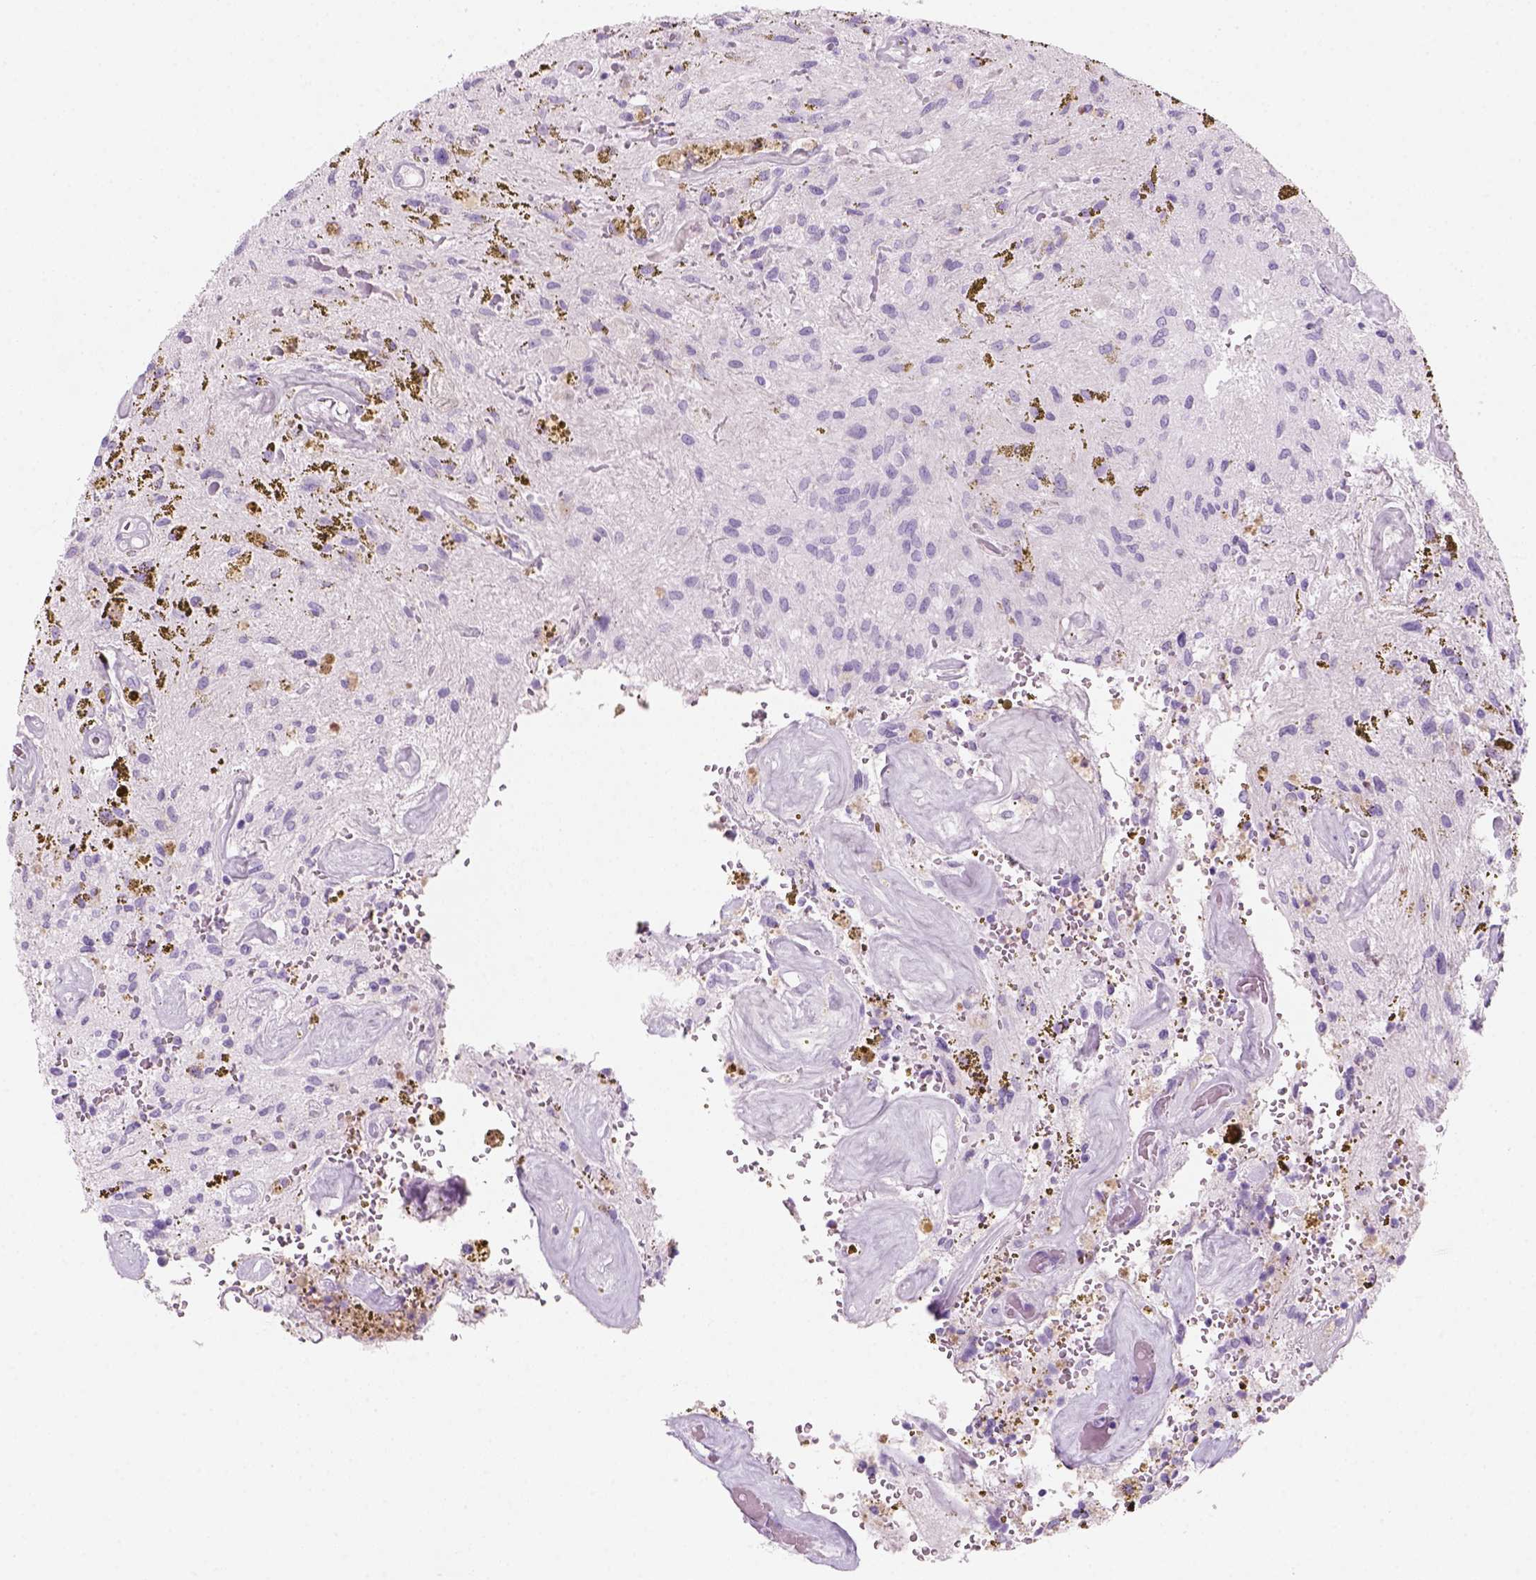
{"staining": {"intensity": "negative", "quantity": "none", "location": "none"}, "tissue": "glioma", "cell_type": "Tumor cells", "image_type": "cancer", "snomed": [{"axis": "morphology", "description": "Glioma, malignant, Low grade"}, {"axis": "topography", "description": "Cerebellum"}], "caption": "This is an immunohistochemistry photomicrograph of glioma. There is no positivity in tumor cells.", "gene": "KRTAP11-1", "patient": {"sex": "female", "age": 14}}